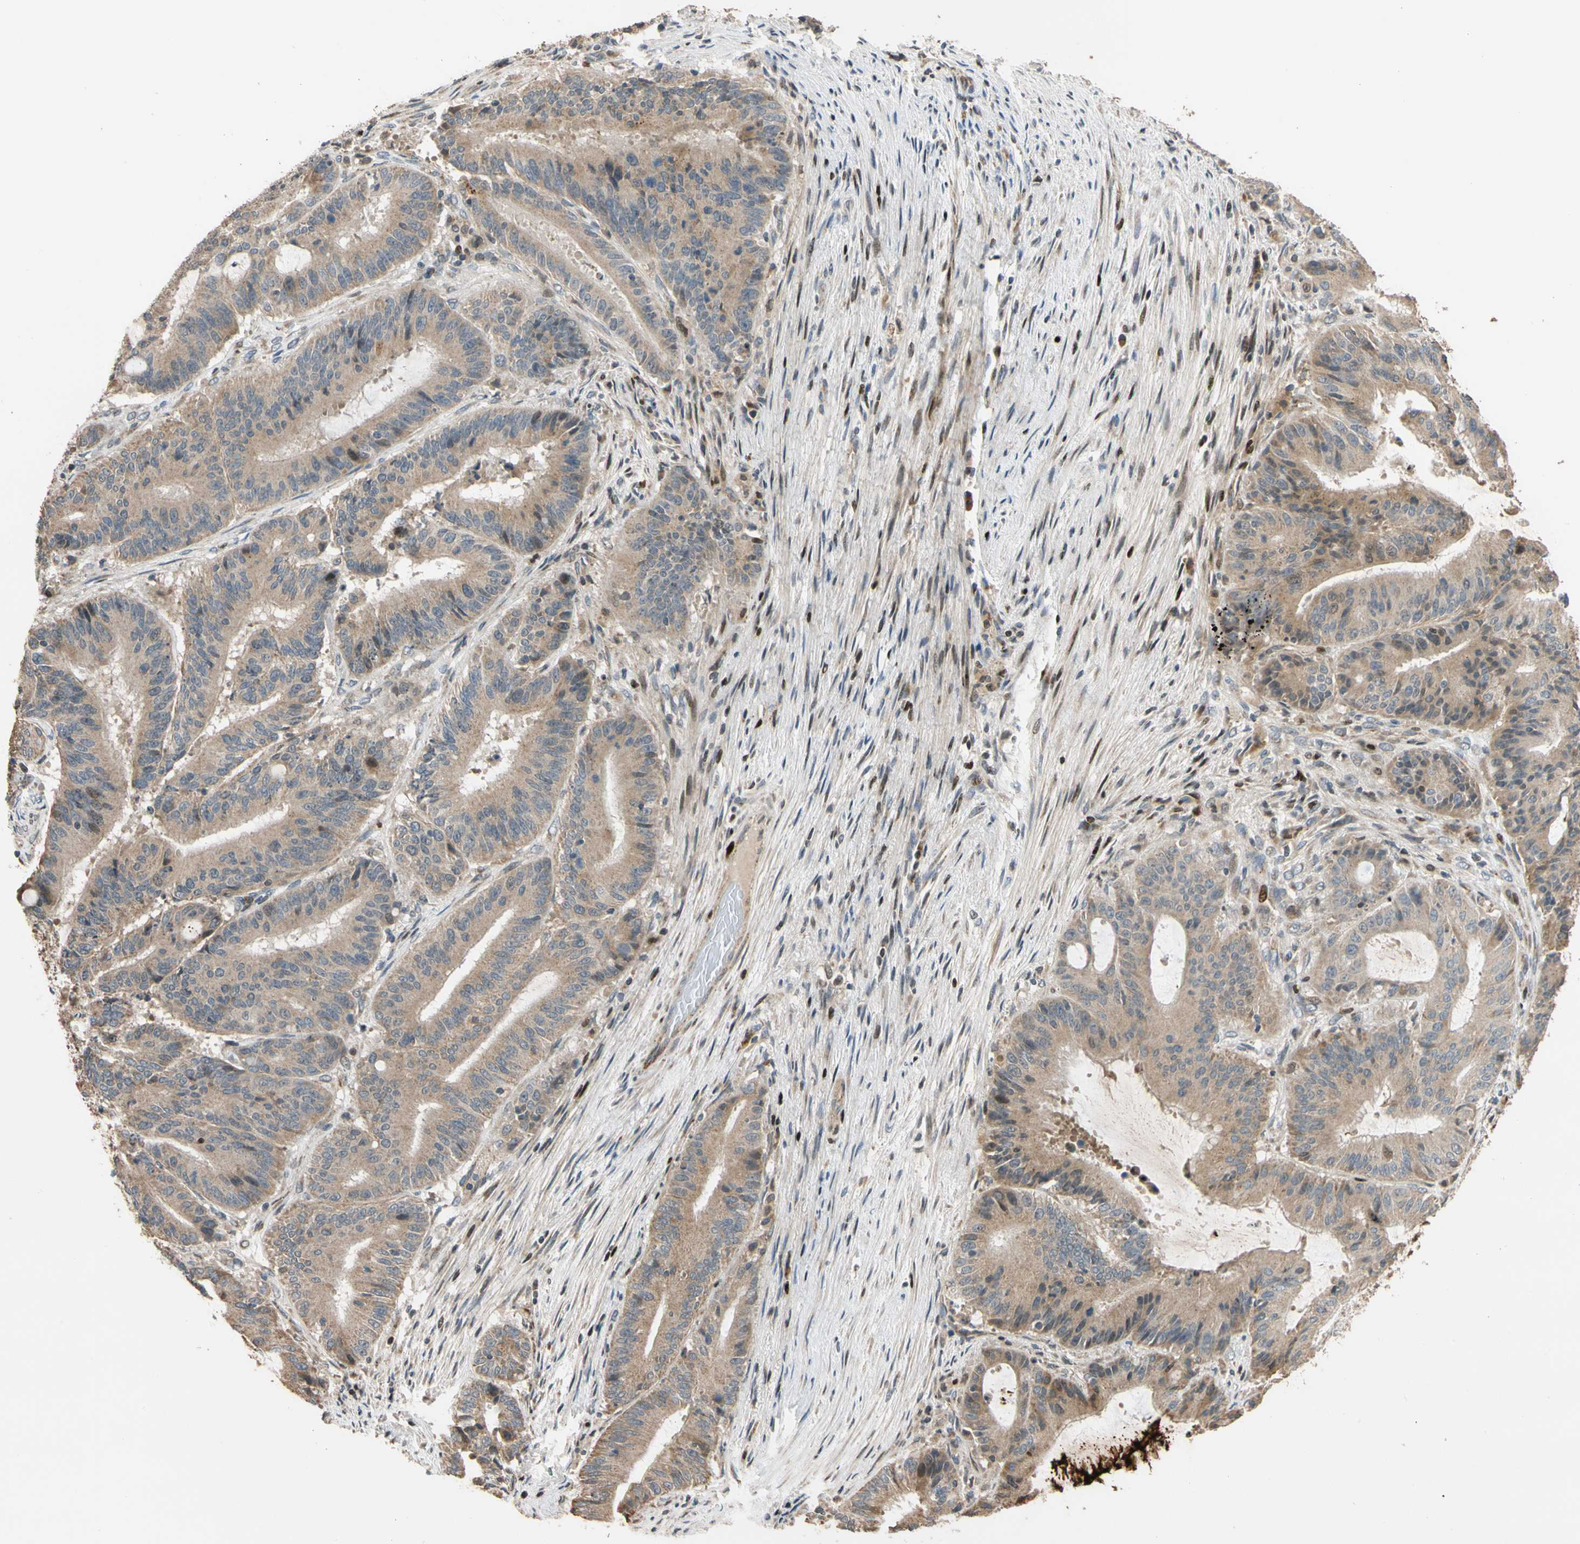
{"staining": {"intensity": "weak", "quantity": ">75%", "location": "cytoplasmic/membranous"}, "tissue": "liver cancer", "cell_type": "Tumor cells", "image_type": "cancer", "snomed": [{"axis": "morphology", "description": "Cholangiocarcinoma"}, {"axis": "topography", "description": "Liver"}], "caption": "Liver cancer (cholangiocarcinoma) stained with a brown dye exhibits weak cytoplasmic/membranous positive positivity in approximately >75% of tumor cells.", "gene": "IP6K2", "patient": {"sex": "female", "age": 73}}